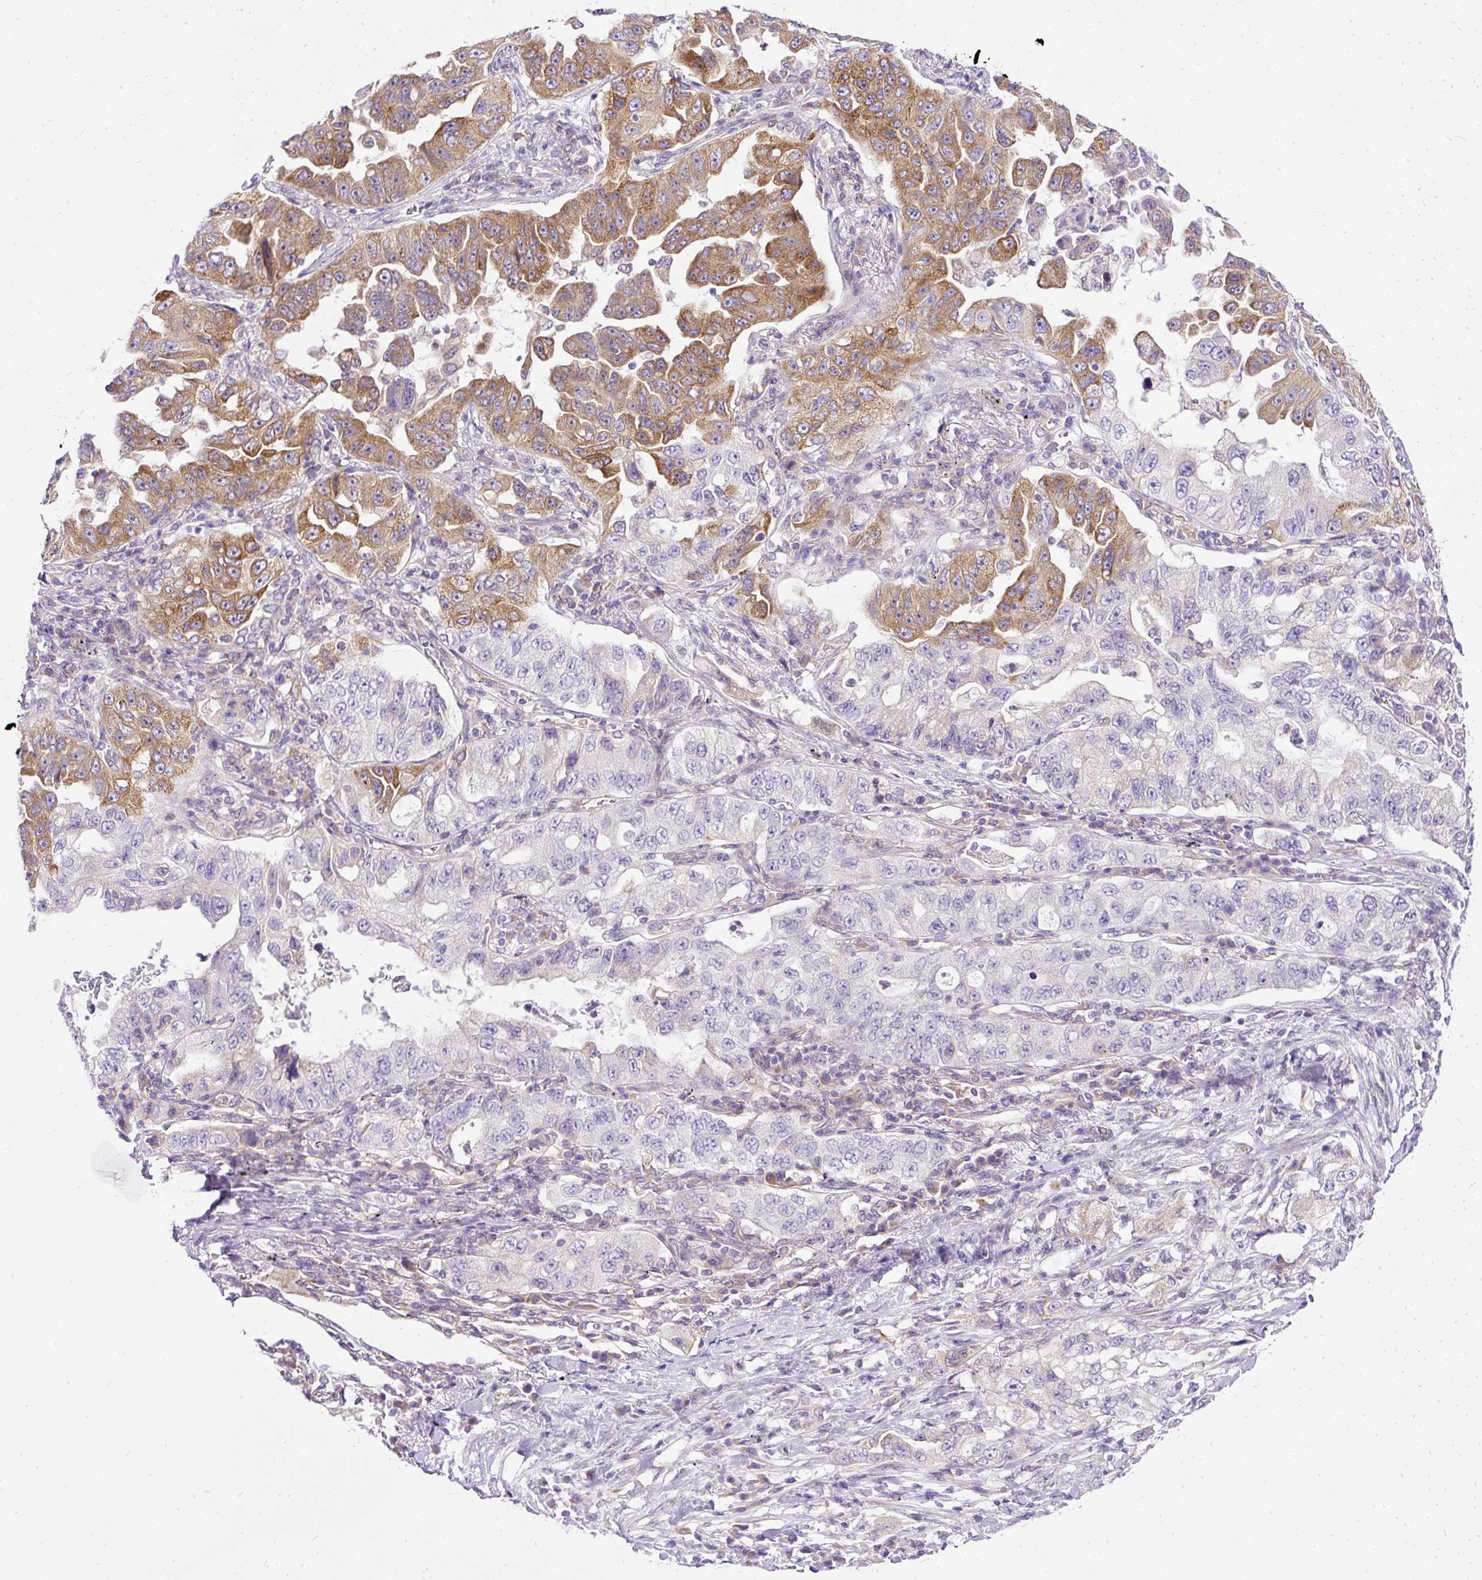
{"staining": {"intensity": "strong", "quantity": "<25%", "location": "cytoplasmic/membranous"}, "tissue": "lung cancer", "cell_type": "Tumor cells", "image_type": "cancer", "snomed": [{"axis": "morphology", "description": "Adenocarcinoma, NOS"}, {"axis": "topography", "description": "Lung"}], "caption": "Approximately <25% of tumor cells in human lung cancer show strong cytoplasmic/membranous protein positivity as visualized by brown immunohistochemical staining.", "gene": "AMFR", "patient": {"sex": "female", "age": 51}}